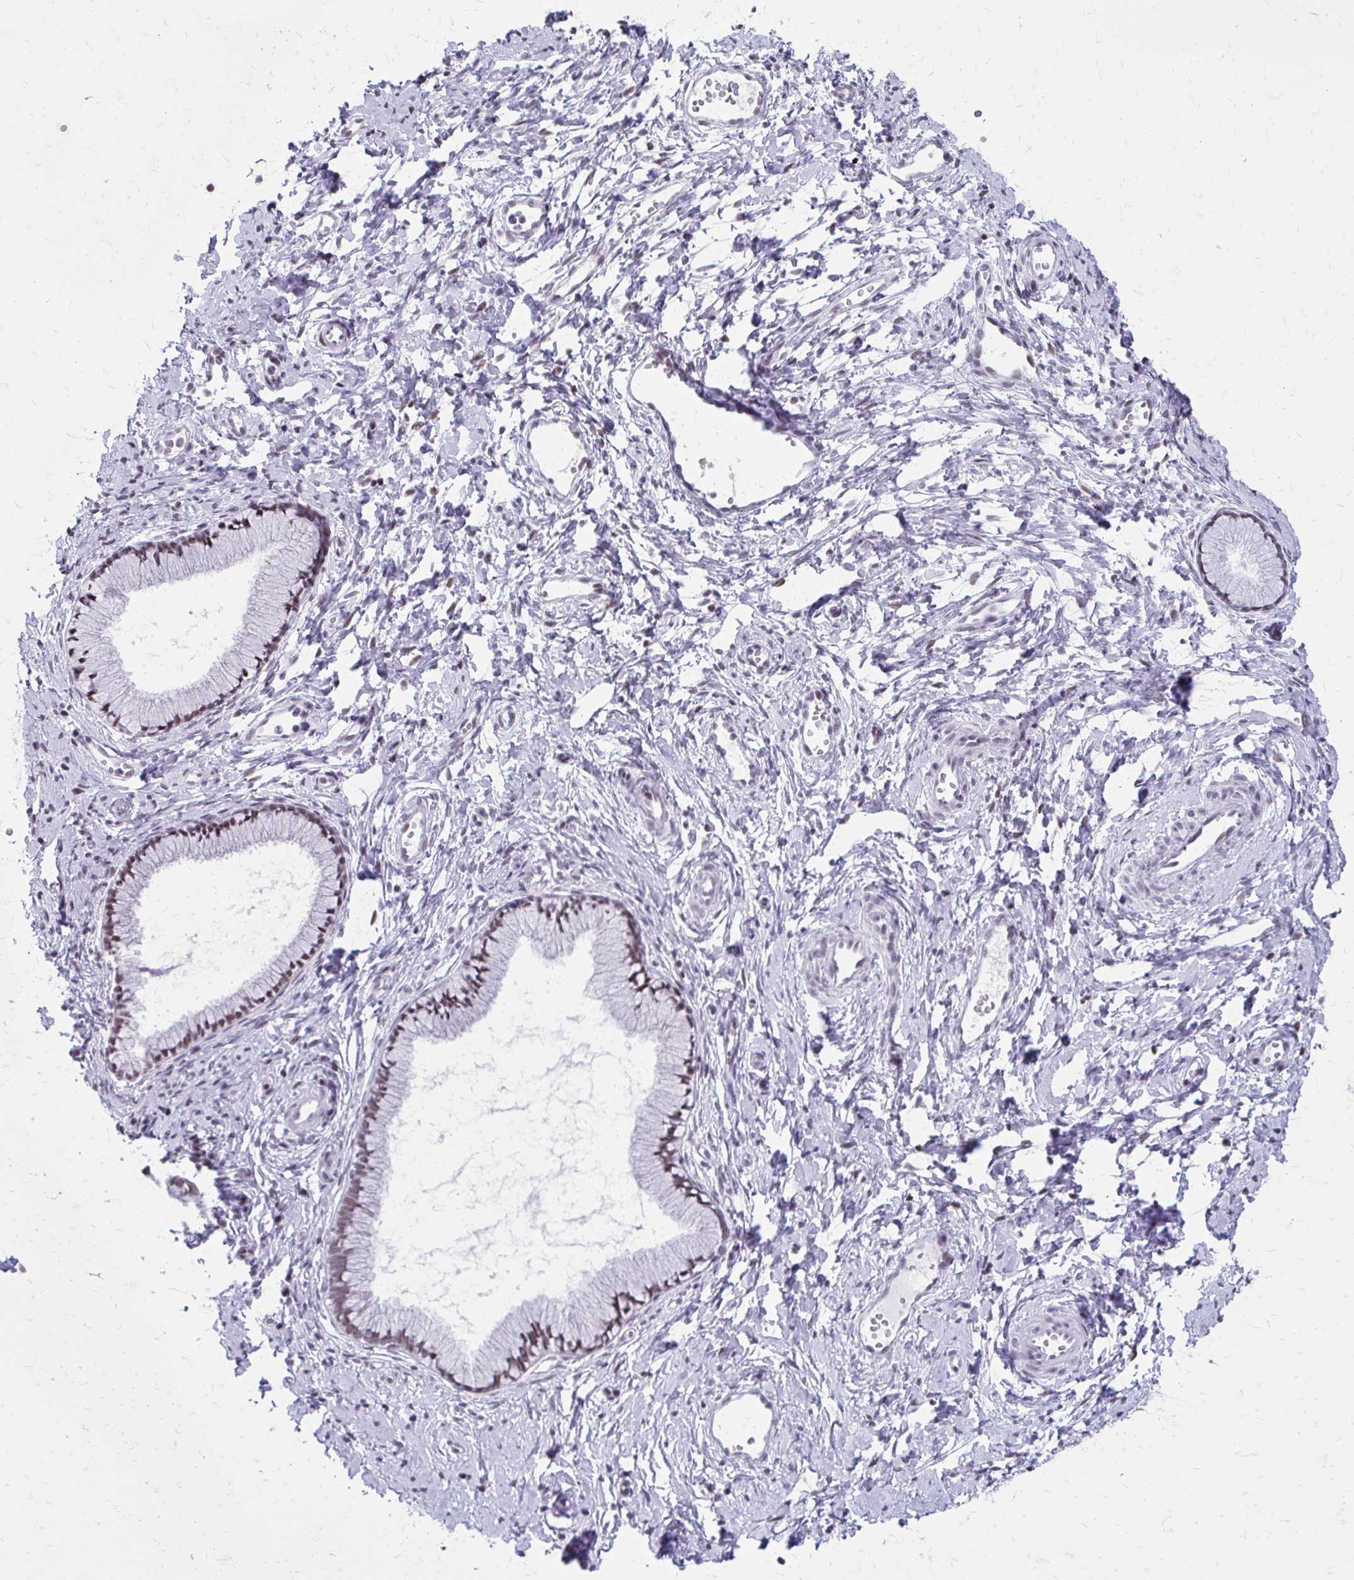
{"staining": {"intensity": "weak", "quantity": "25%-75%", "location": "nuclear"}, "tissue": "cervix", "cell_type": "Glandular cells", "image_type": "normal", "snomed": [{"axis": "morphology", "description": "Normal tissue, NOS"}, {"axis": "topography", "description": "Cervix"}], "caption": "Immunohistochemical staining of unremarkable cervix demonstrates 25%-75% levels of weak nuclear protein staining in approximately 25%-75% of glandular cells.", "gene": "SS18", "patient": {"sex": "female", "age": 40}}